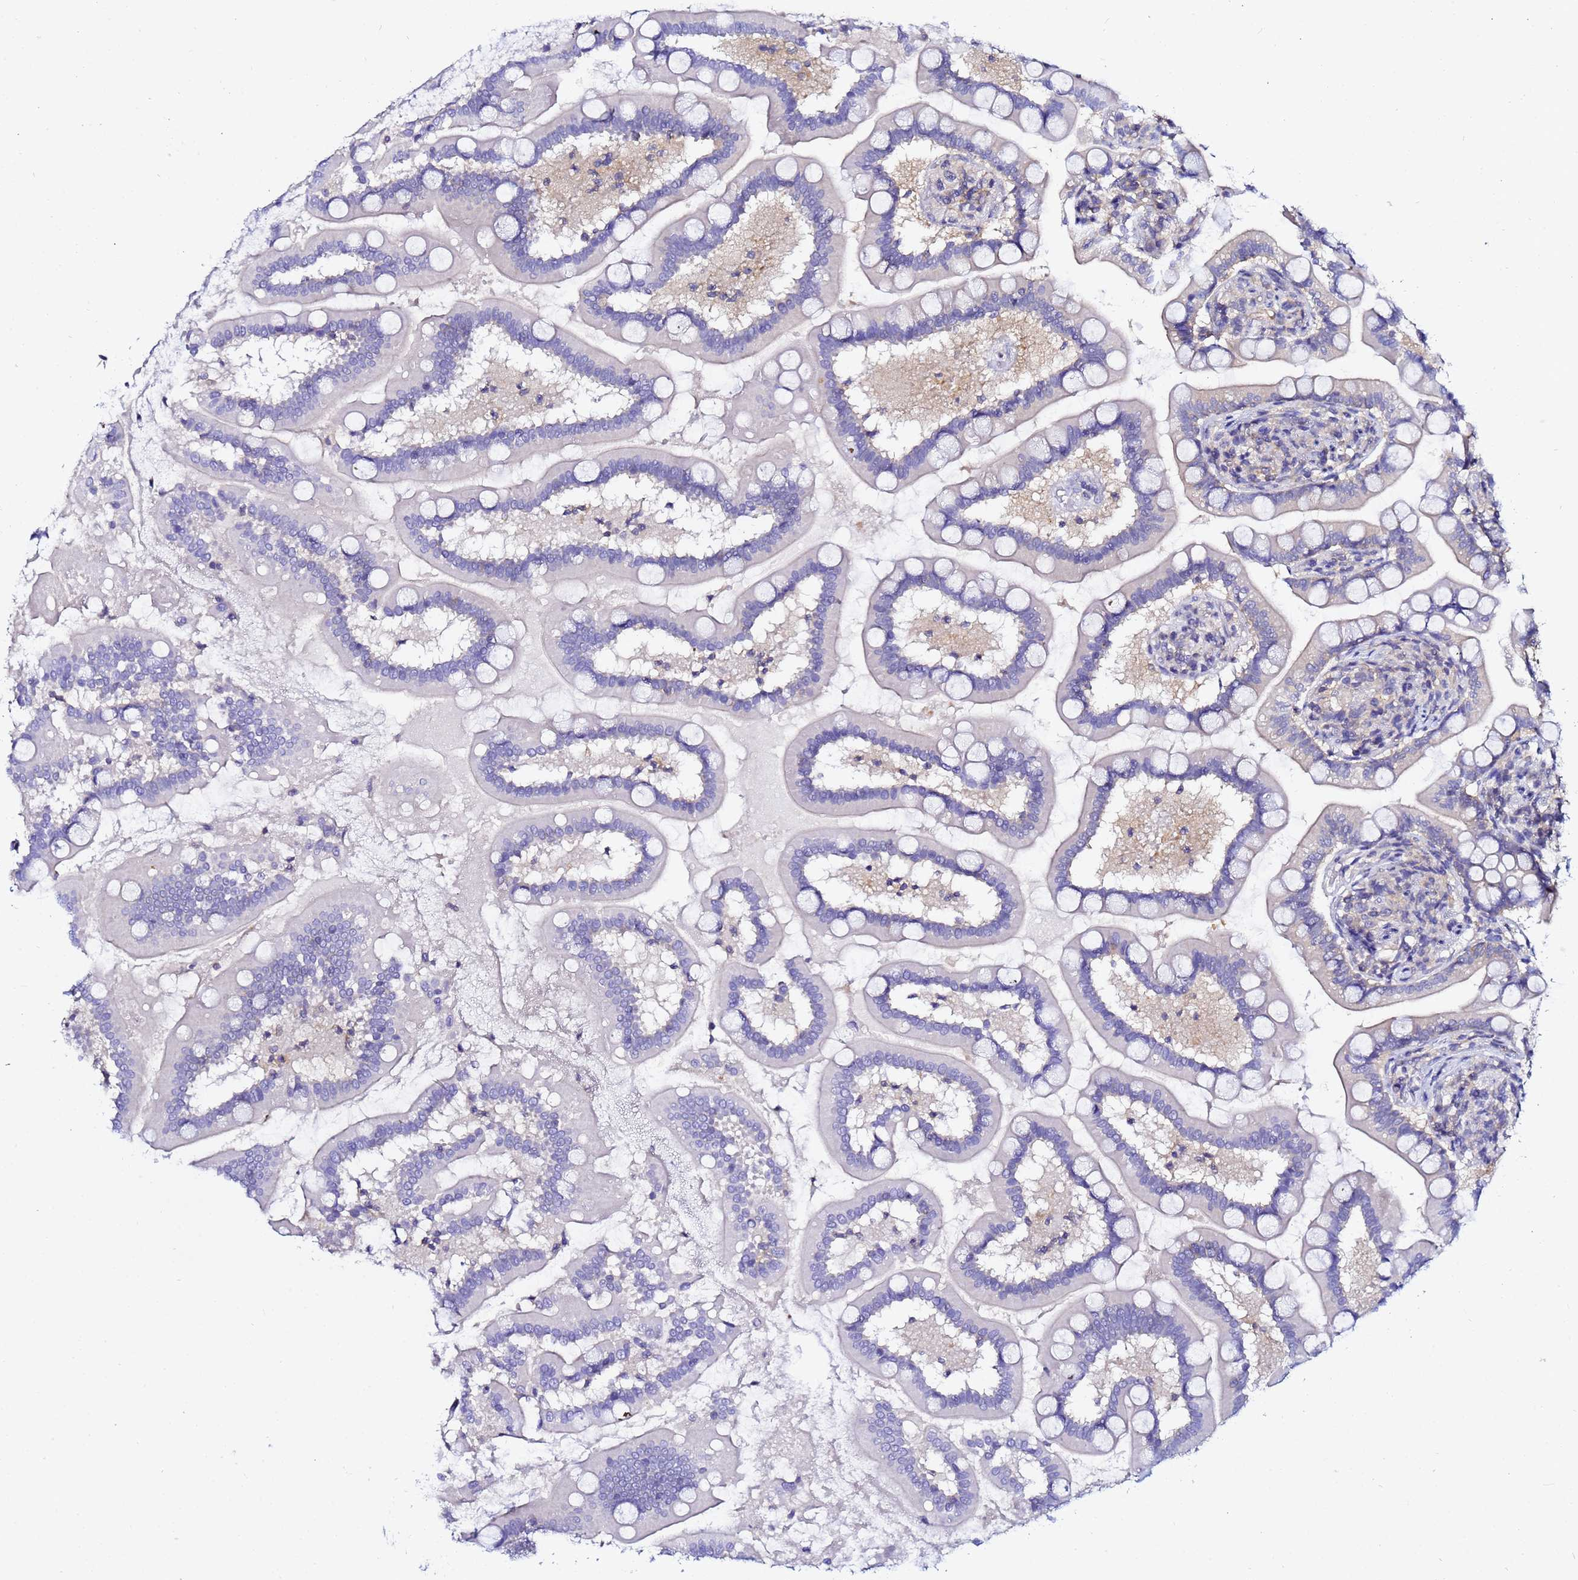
{"staining": {"intensity": "moderate", "quantity": "25%-75%", "location": "cytoplasmic/membranous"}, "tissue": "small intestine", "cell_type": "Glandular cells", "image_type": "normal", "snomed": [{"axis": "morphology", "description": "Normal tissue, NOS"}, {"axis": "topography", "description": "Small intestine"}], "caption": "Glandular cells exhibit medium levels of moderate cytoplasmic/membranous positivity in about 25%-75% of cells in normal human small intestine. The protein of interest is stained brown, and the nuclei are stained in blue (DAB (3,3'-diaminobenzidine) IHC with brightfield microscopy, high magnification).", "gene": "LENG1", "patient": {"sex": "female", "age": 64}}